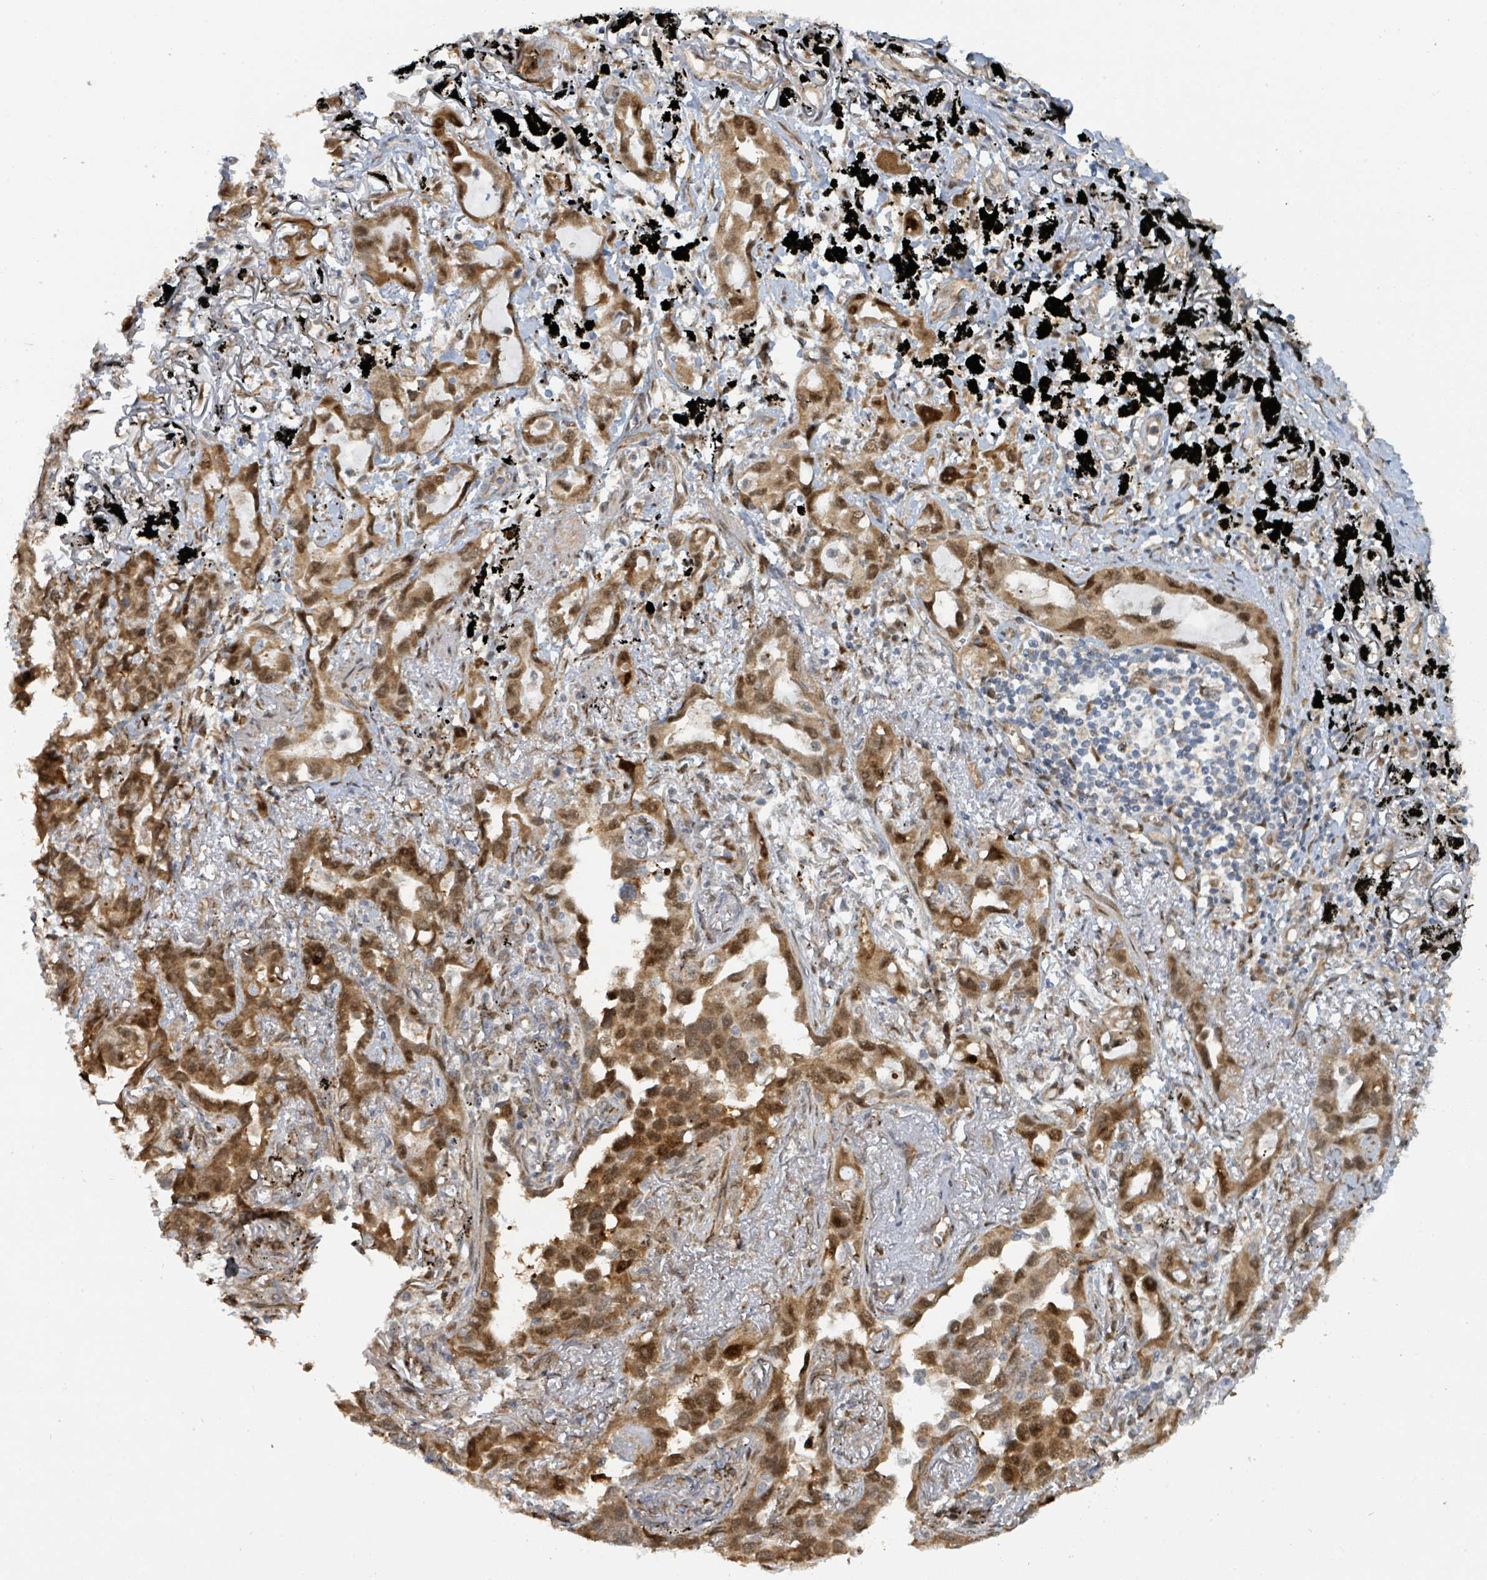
{"staining": {"intensity": "strong", "quantity": ">75%", "location": "cytoplasmic/membranous,nuclear"}, "tissue": "lung cancer", "cell_type": "Tumor cells", "image_type": "cancer", "snomed": [{"axis": "morphology", "description": "Adenocarcinoma, NOS"}, {"axis": "topography", "description": "Lung"}], "caption": "This is a photomicrograph of IHC staining of lung cancer (adenocarcinoma), which shows strong staining in the cytoplasmic/membranous and nuclear of tumor cells.", "gene": "PSMB7", "patient": {"sex": "male", "age": 67}}